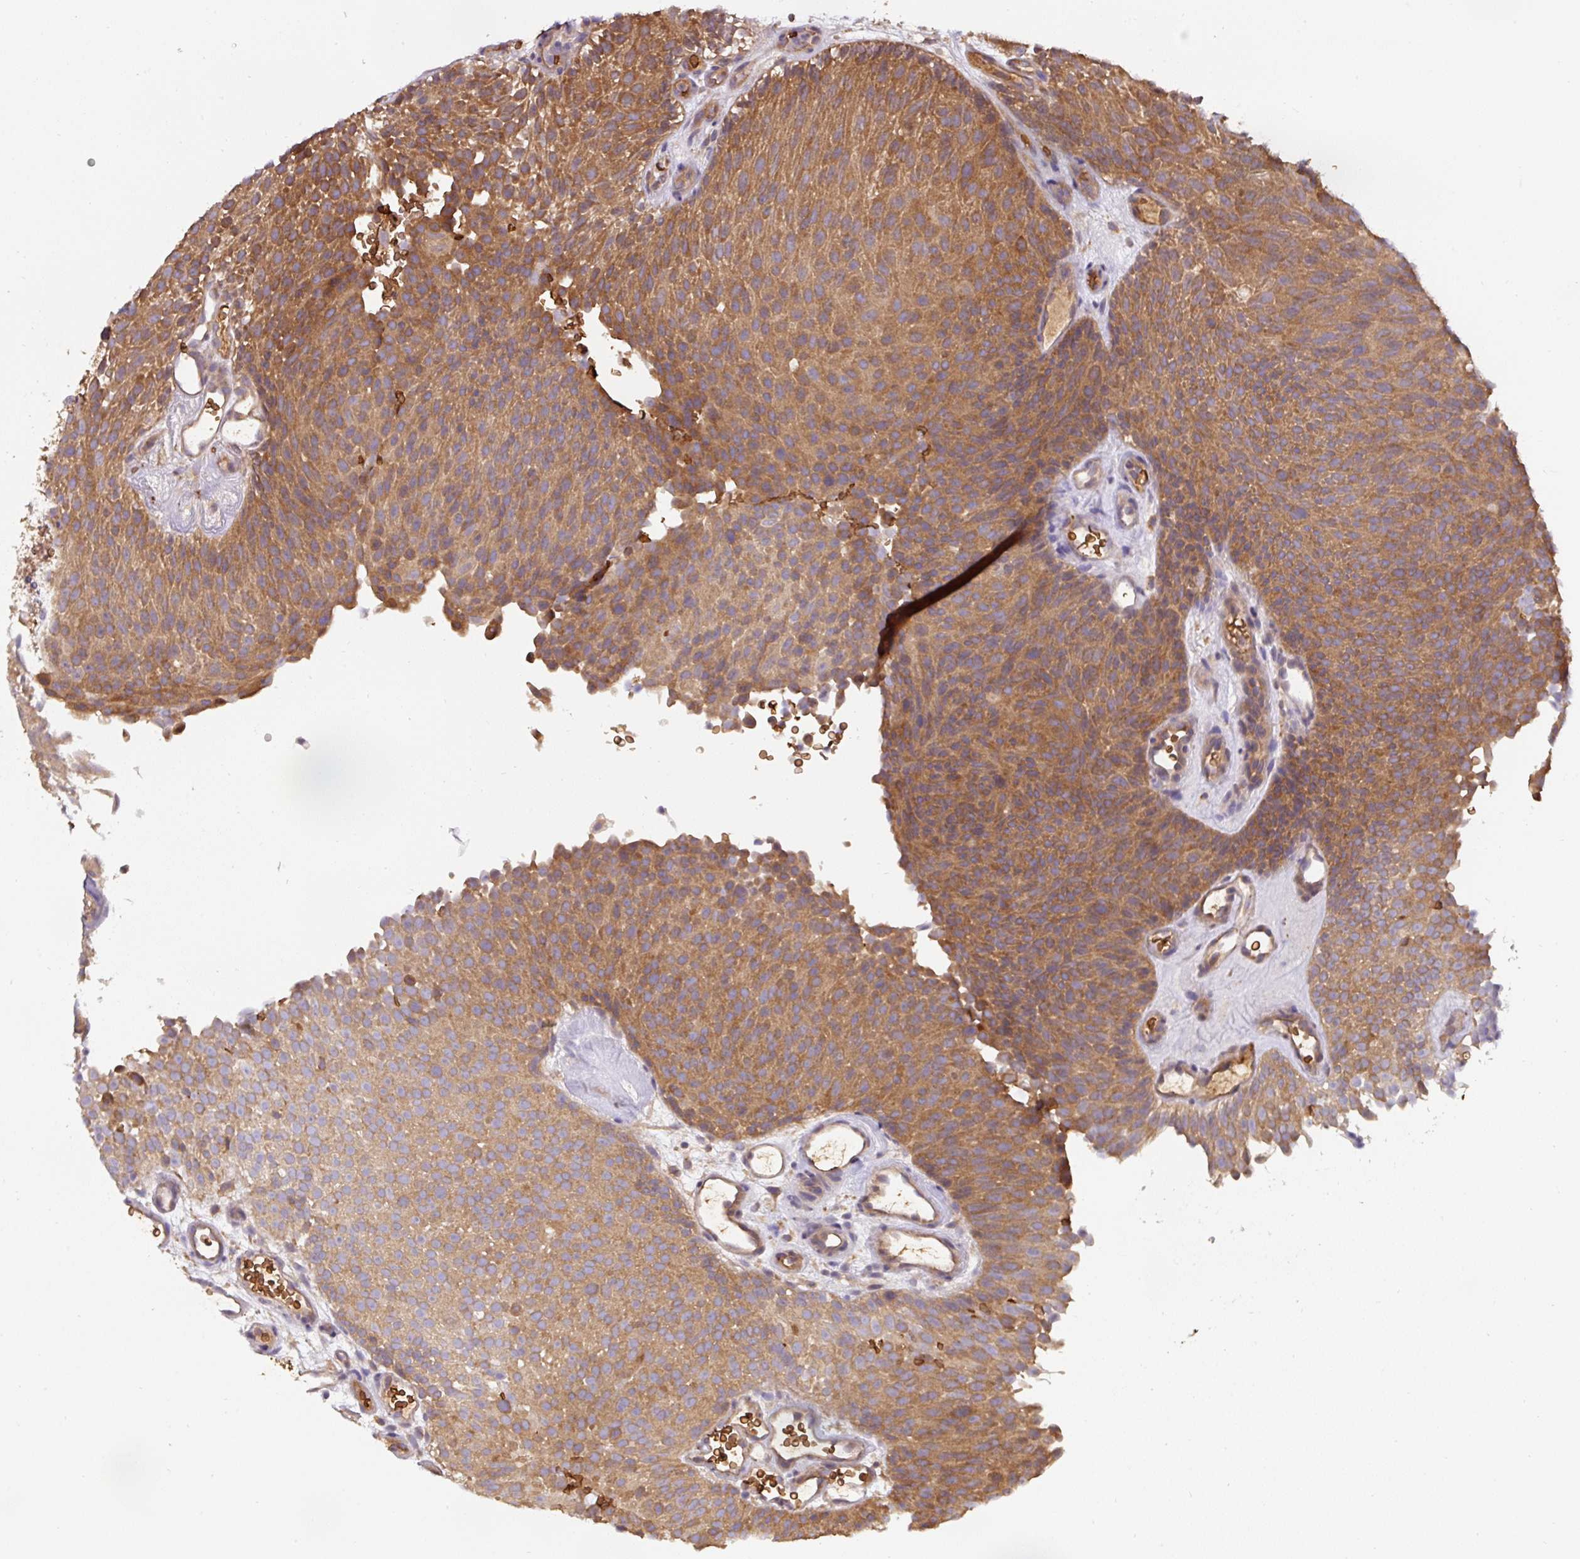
{"staining": {"intensity": "moderate", "quantity": ">75%", "location": "cytoplasmic/membranous"}, "tissue": "urothelial cancer", "cell_type": "Tumor cells", "image_type": "cancer", "snomed": [{"axis": "morphology", "description": "Urothelial carcinoma, Low grade"}, {"axis": "topography", "description": "Urinary bladder"}], "caption": "Protein staining demonstrates moderate cytoplasmic/membranous staining in approximately >75% of tumor cells in urothelial carcinoma (low-grade).", "gene": "ST13", "patient": {"sex": "male", "age": 78}}